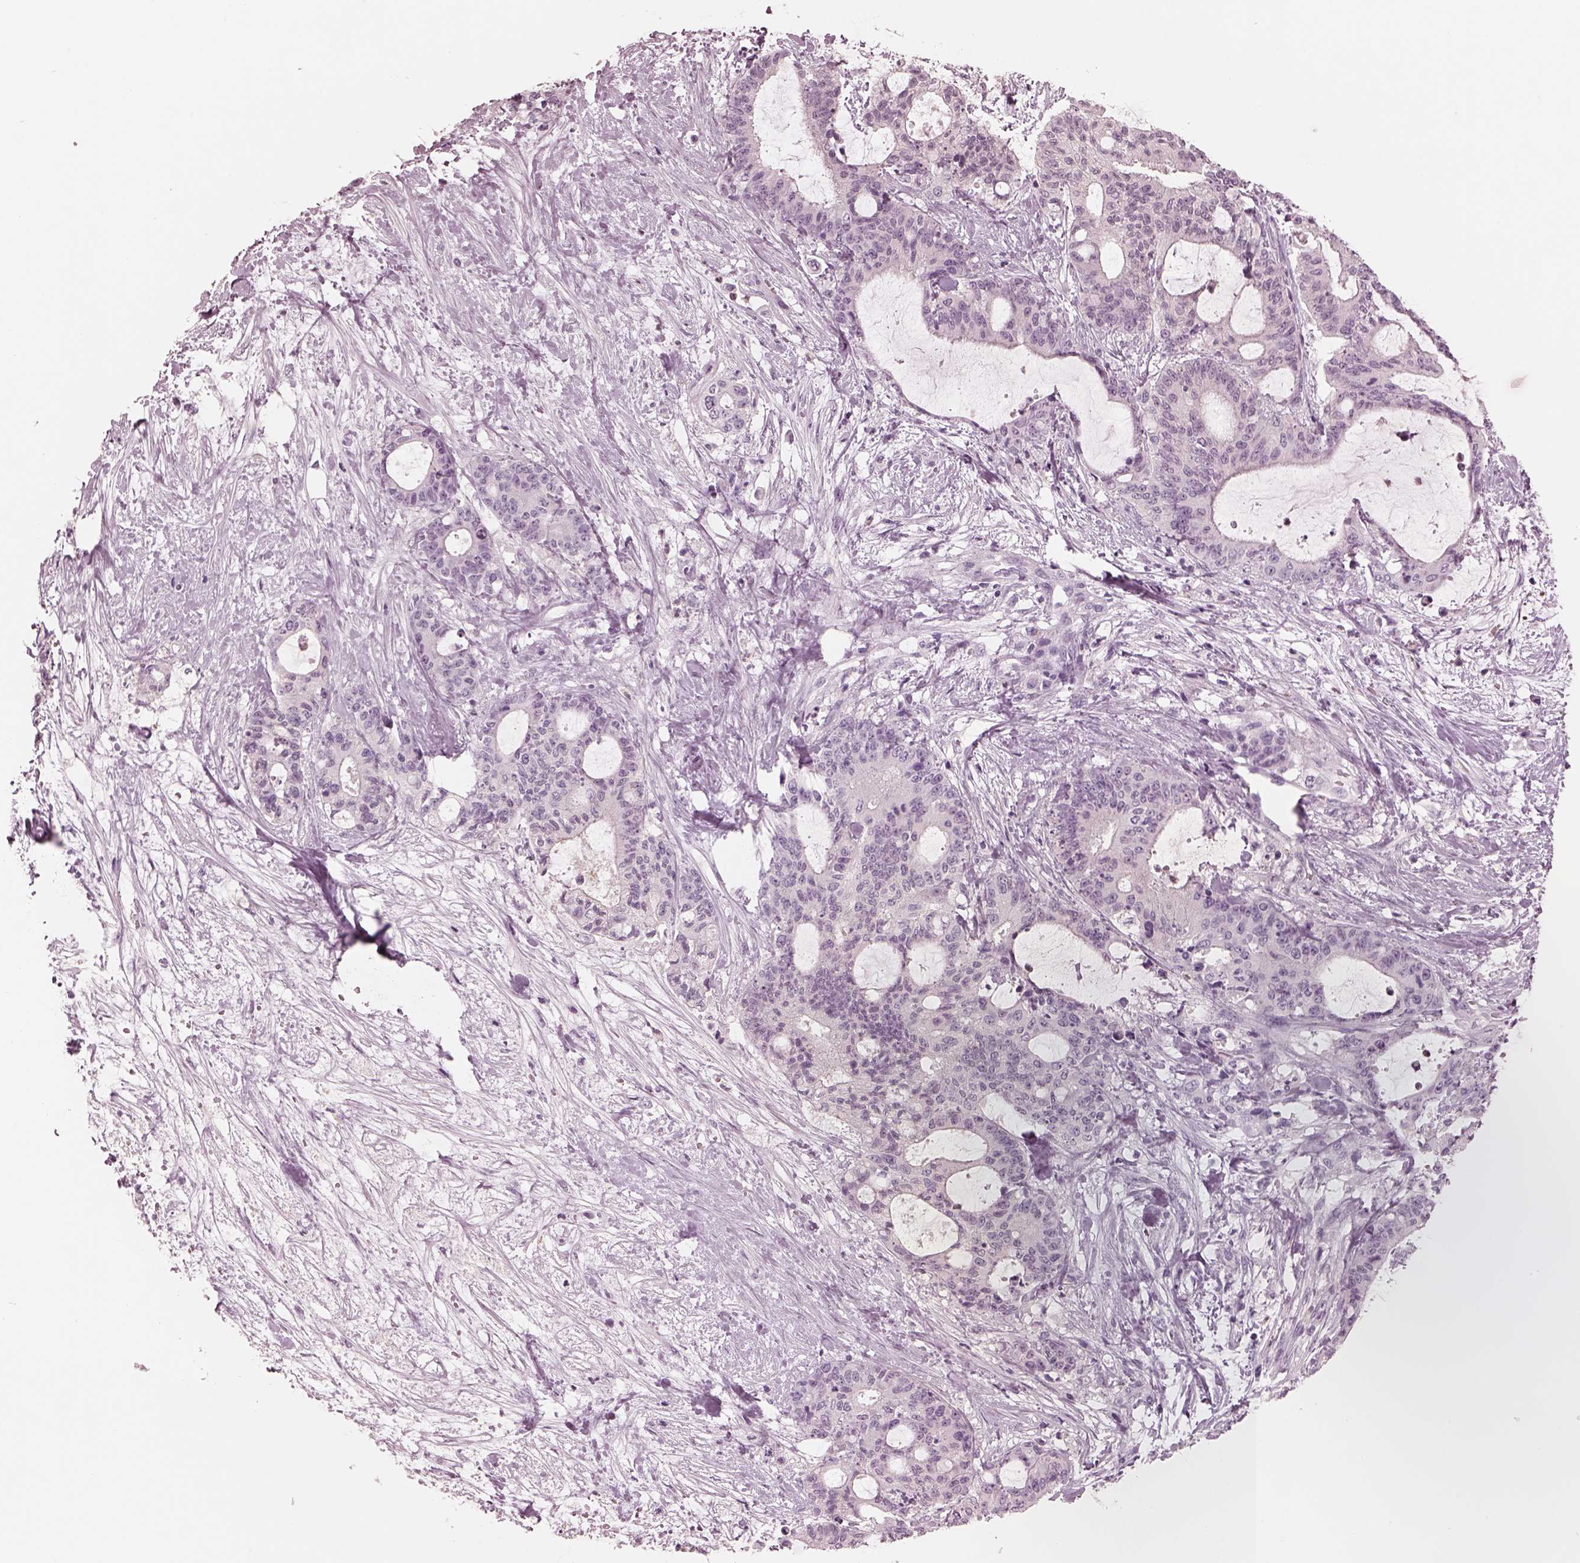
{"staining": {"intensity": "negative", "quantity": "none", "location": "none"}, "tissue": "liver cancer", "cell_type": "Tumor cells", "image_type": "cancer", "snomed": [{"axis": "morphology", "description": "Cholangiocarcinoma"}, {"axis": "topography", "description": "Liver"}], "caption": "The image exhibits no staining of tumor cells in liver cancer (cholangiocarcinoma).", "gene": "CSH1", "patient": {"sex": "female", "age": 73}}